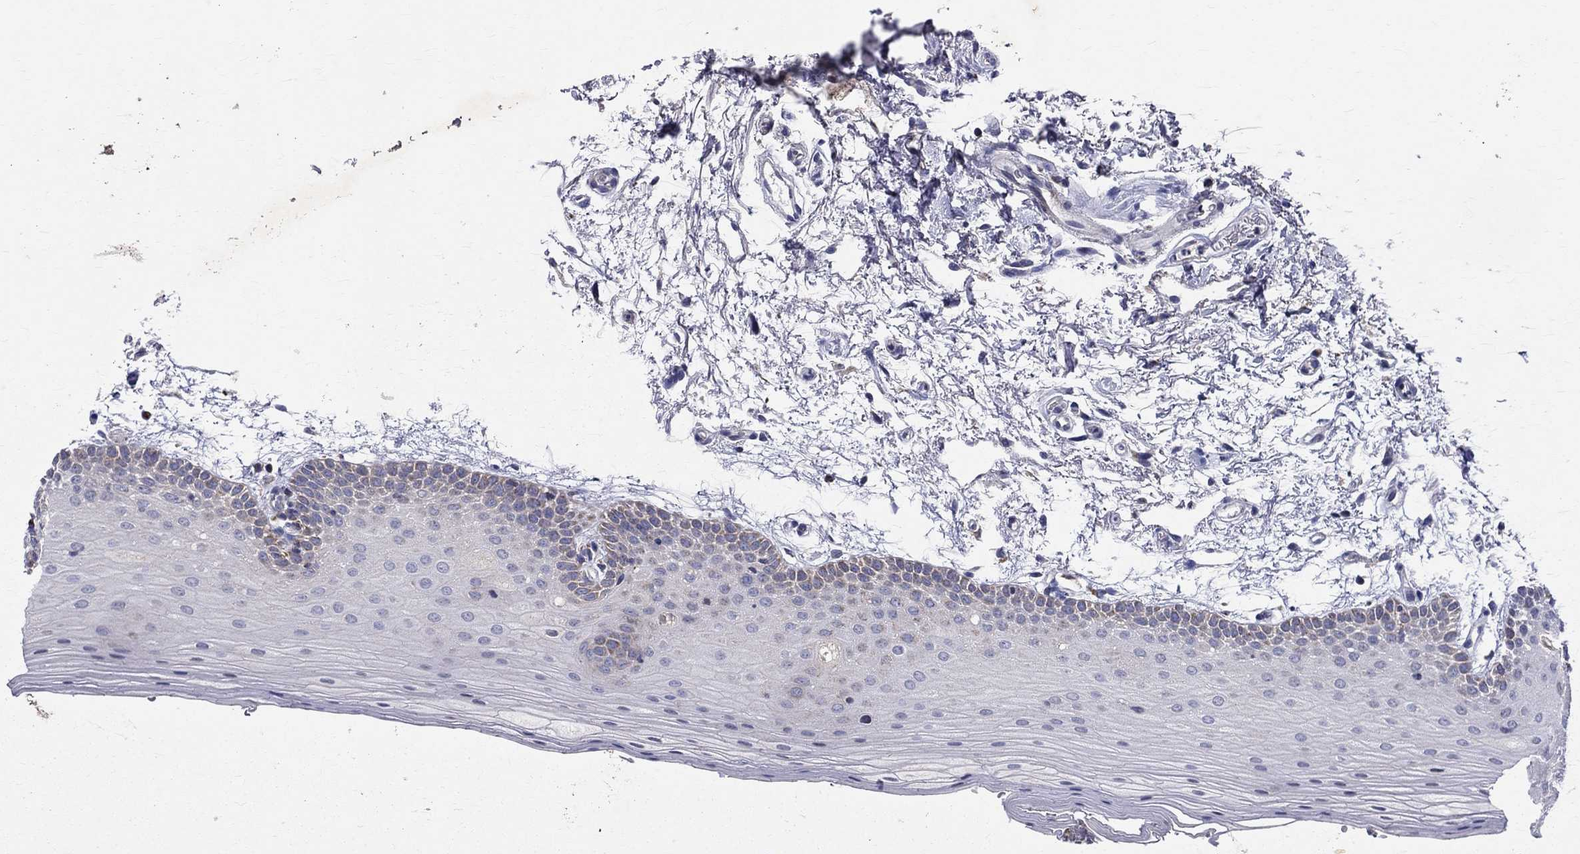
{"staining": {"intensity": "negative", "quantity": "none", "location": "none"}, "tissue": "oral mucosa", "cell_type": "Squamous epithelial cells", "image_type": "normal", "snomed": [{"axis": "morphology", "description": "Normal tissue, NOS"}, {"axis": "topography", "description": "Oral tissue"}, {"axis": "topography", "description": "Tounge, NOS"}], "caption": "This is an IHC photomicrograph of unremarkable oral mucosa. There is no staining in squamous epithelial cells.", "gene": "SLC4A10", "patient": {"sex": "female", "age": 86}}